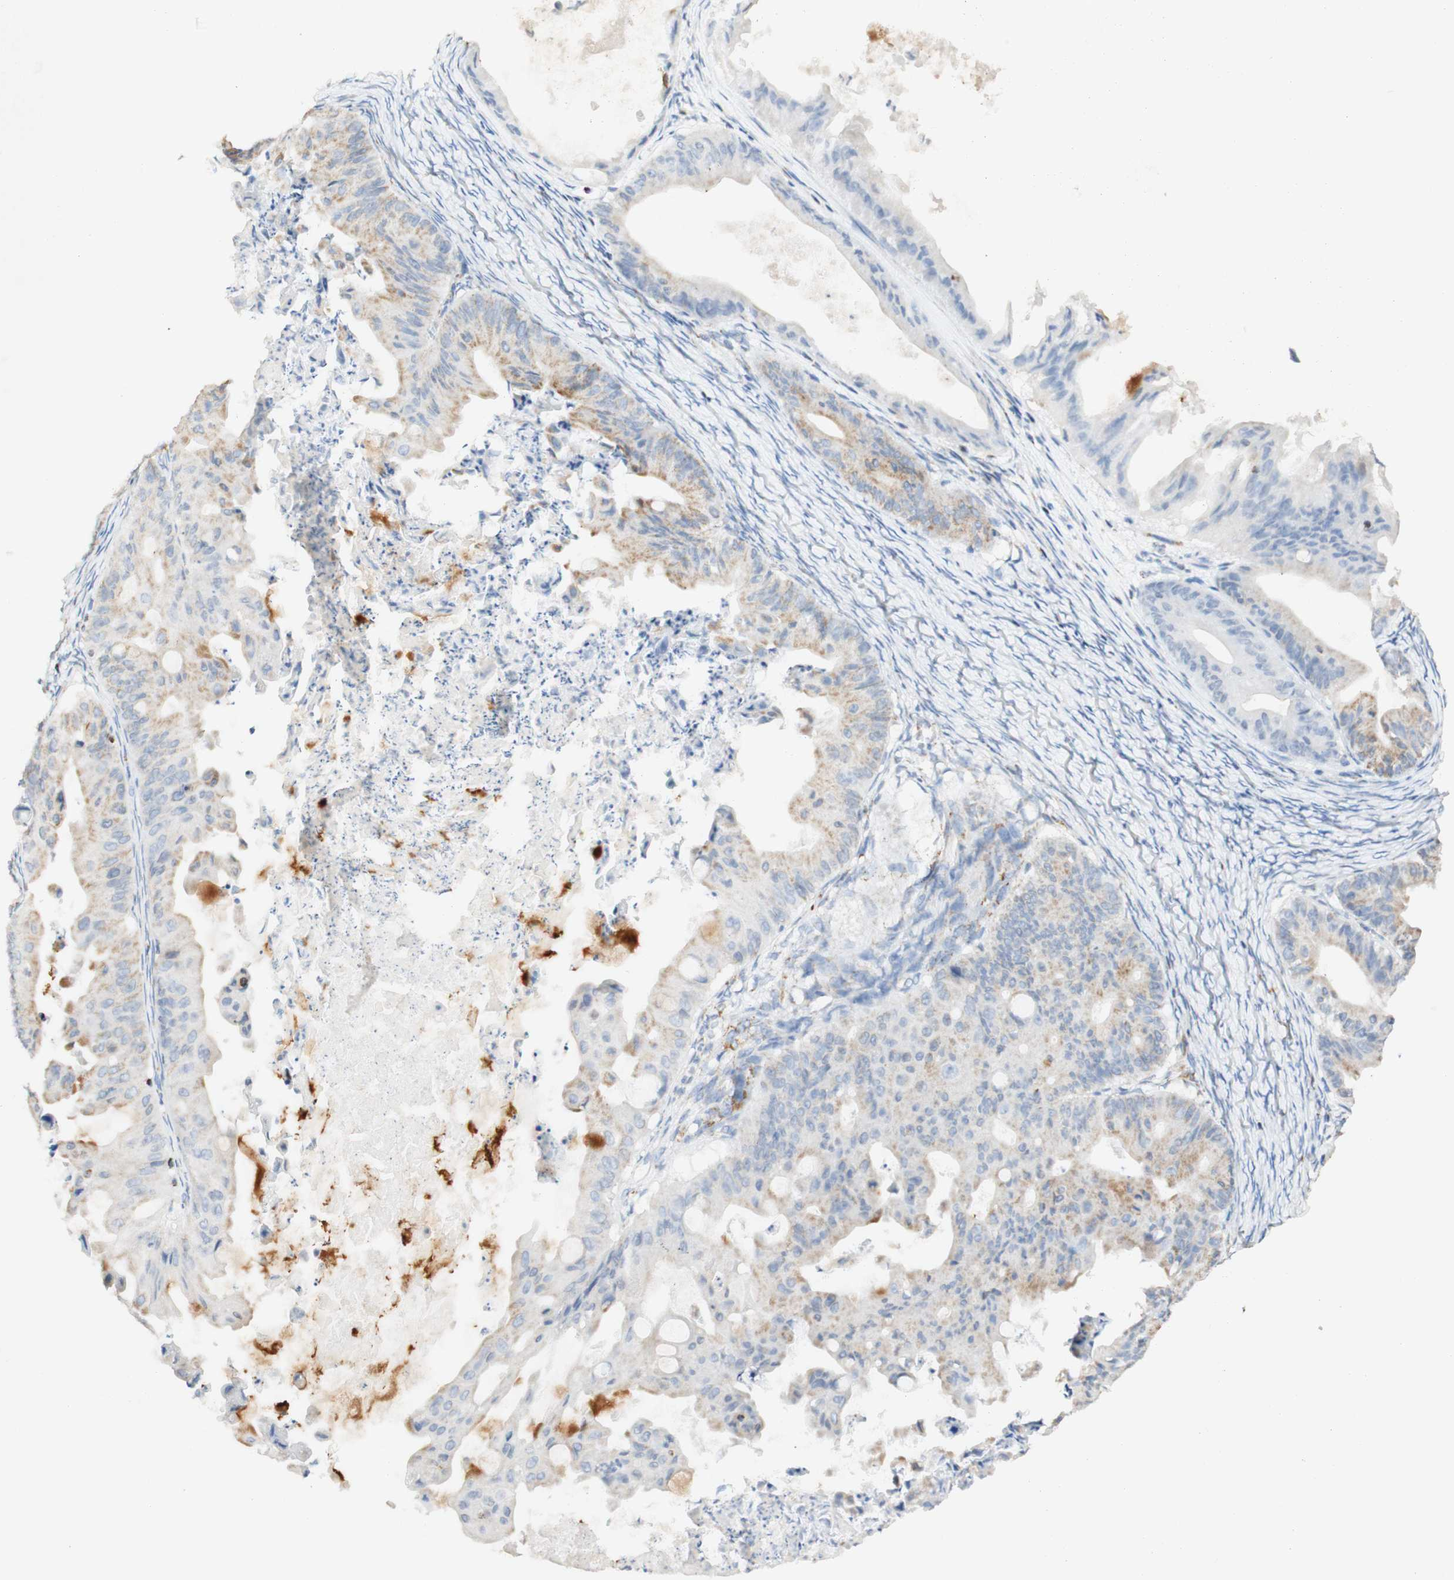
{"staining": {"intensity": "weak", "quantity": "<25%", "location": "cytoplasmic/membranous"}, "tissue": "ovarian cancer", "cell_type": "Tumor cells", "image_type": "cancer", "snomed": [{"axis": "morphology", "description": "Cystadenocarcinoma, mucinous, NOS"}, {"axis": "topography", "description": "Ovary"}], "caption": "The immunohistochemistry histopathology image has no significant expression in tumor cells of ovarian cancer tissue.", "gene": "OXCT1", "patient": {"sex": "female", "age": 37}}